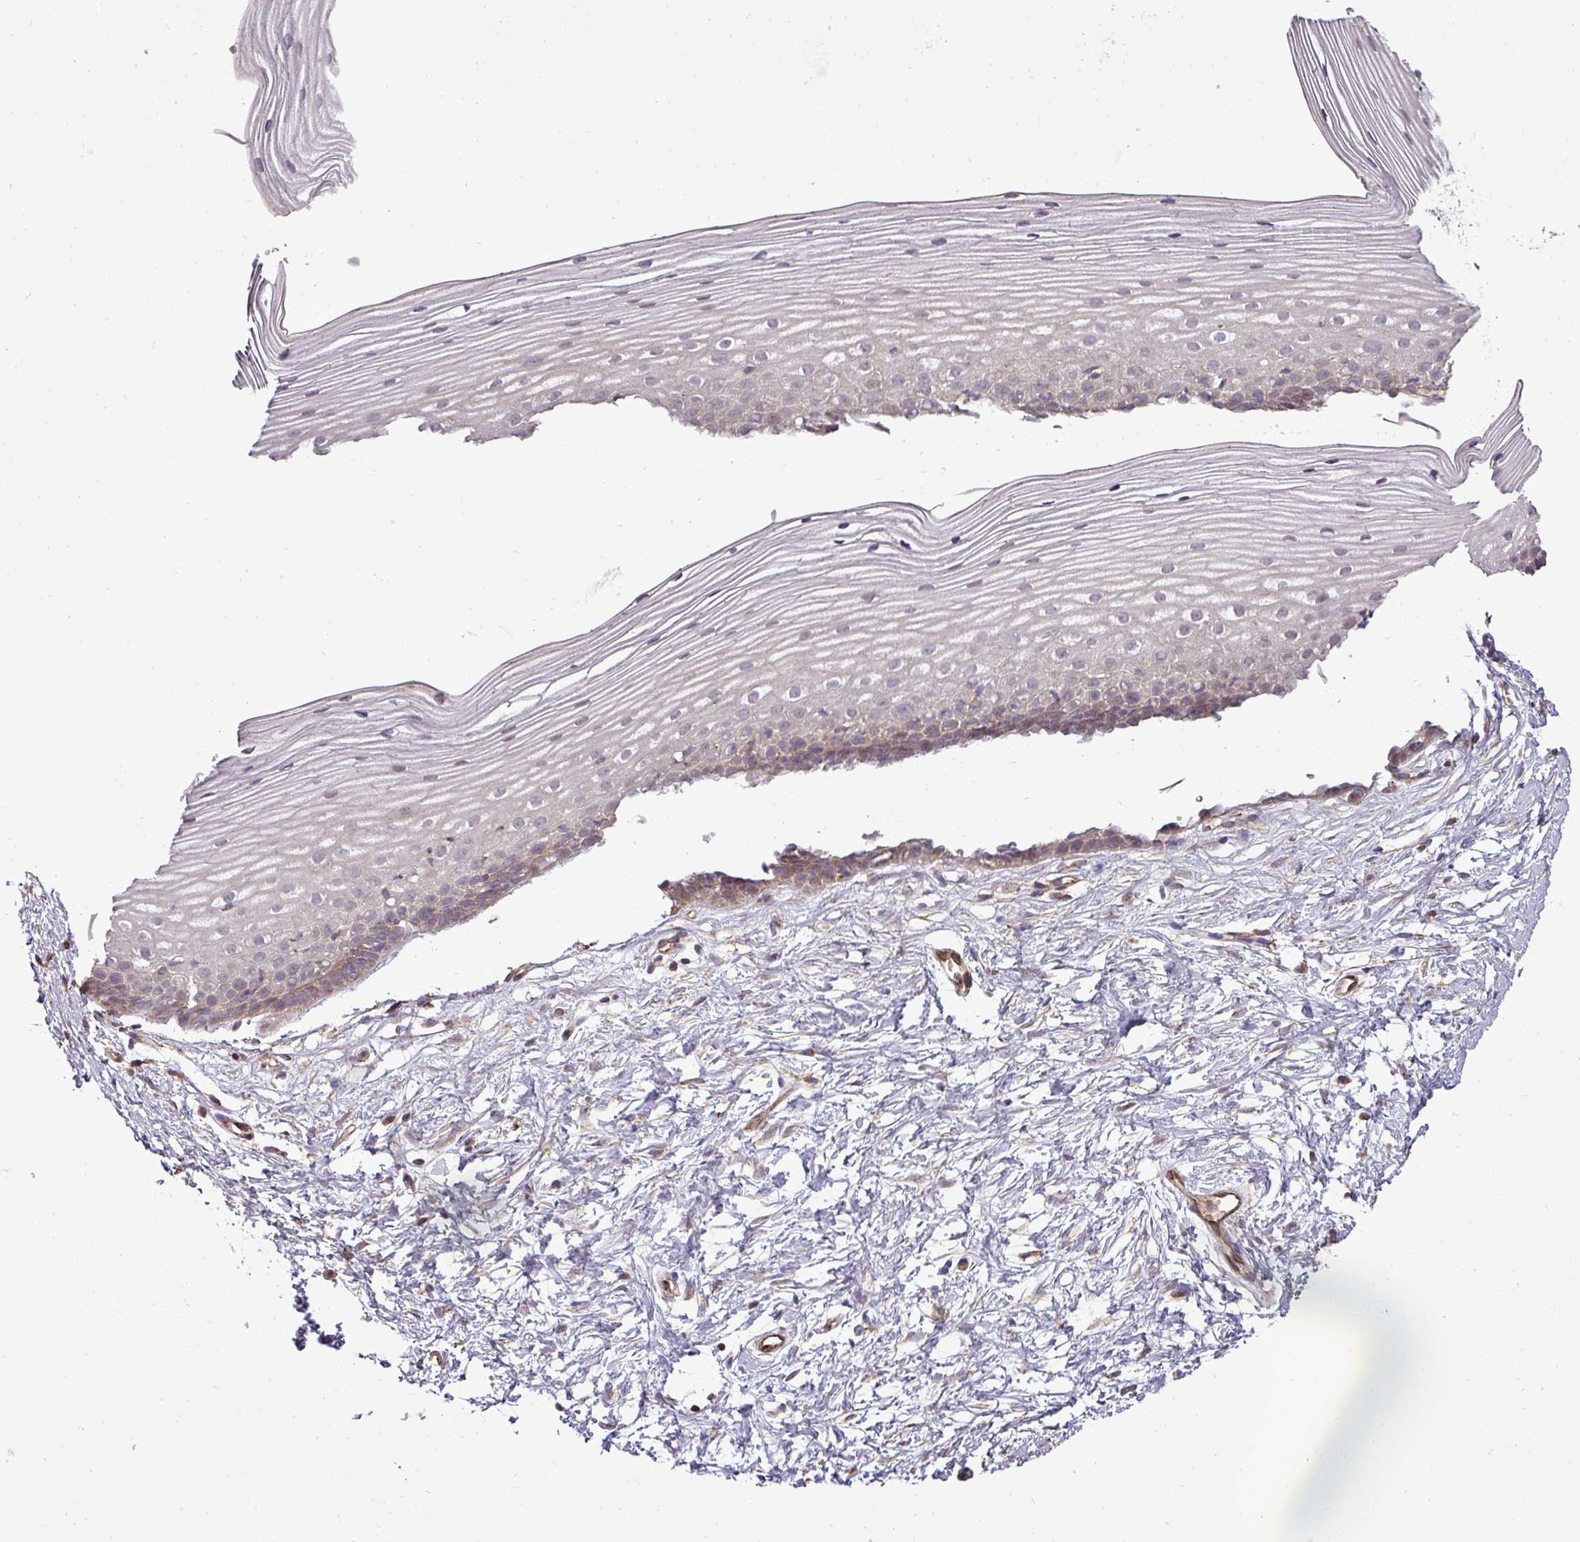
{"staining": {"intensity": "negative", "quantity": "none", "location": "none"}, "tissue": "cervix", "cell_type": "Glandular cells", "image_type": "normal", "snomed": [{"axis": "morphology", "description": "Normal tissue, NOS"}, {"axis": "topography", "description": "Cervix"}], "caption": "IHC image of unremarkable cervix stained for a protein (brown), which displays no staining in glandular cells.", "gene": "PDRG1", "patient": {"sex": "female", "age": 40}}